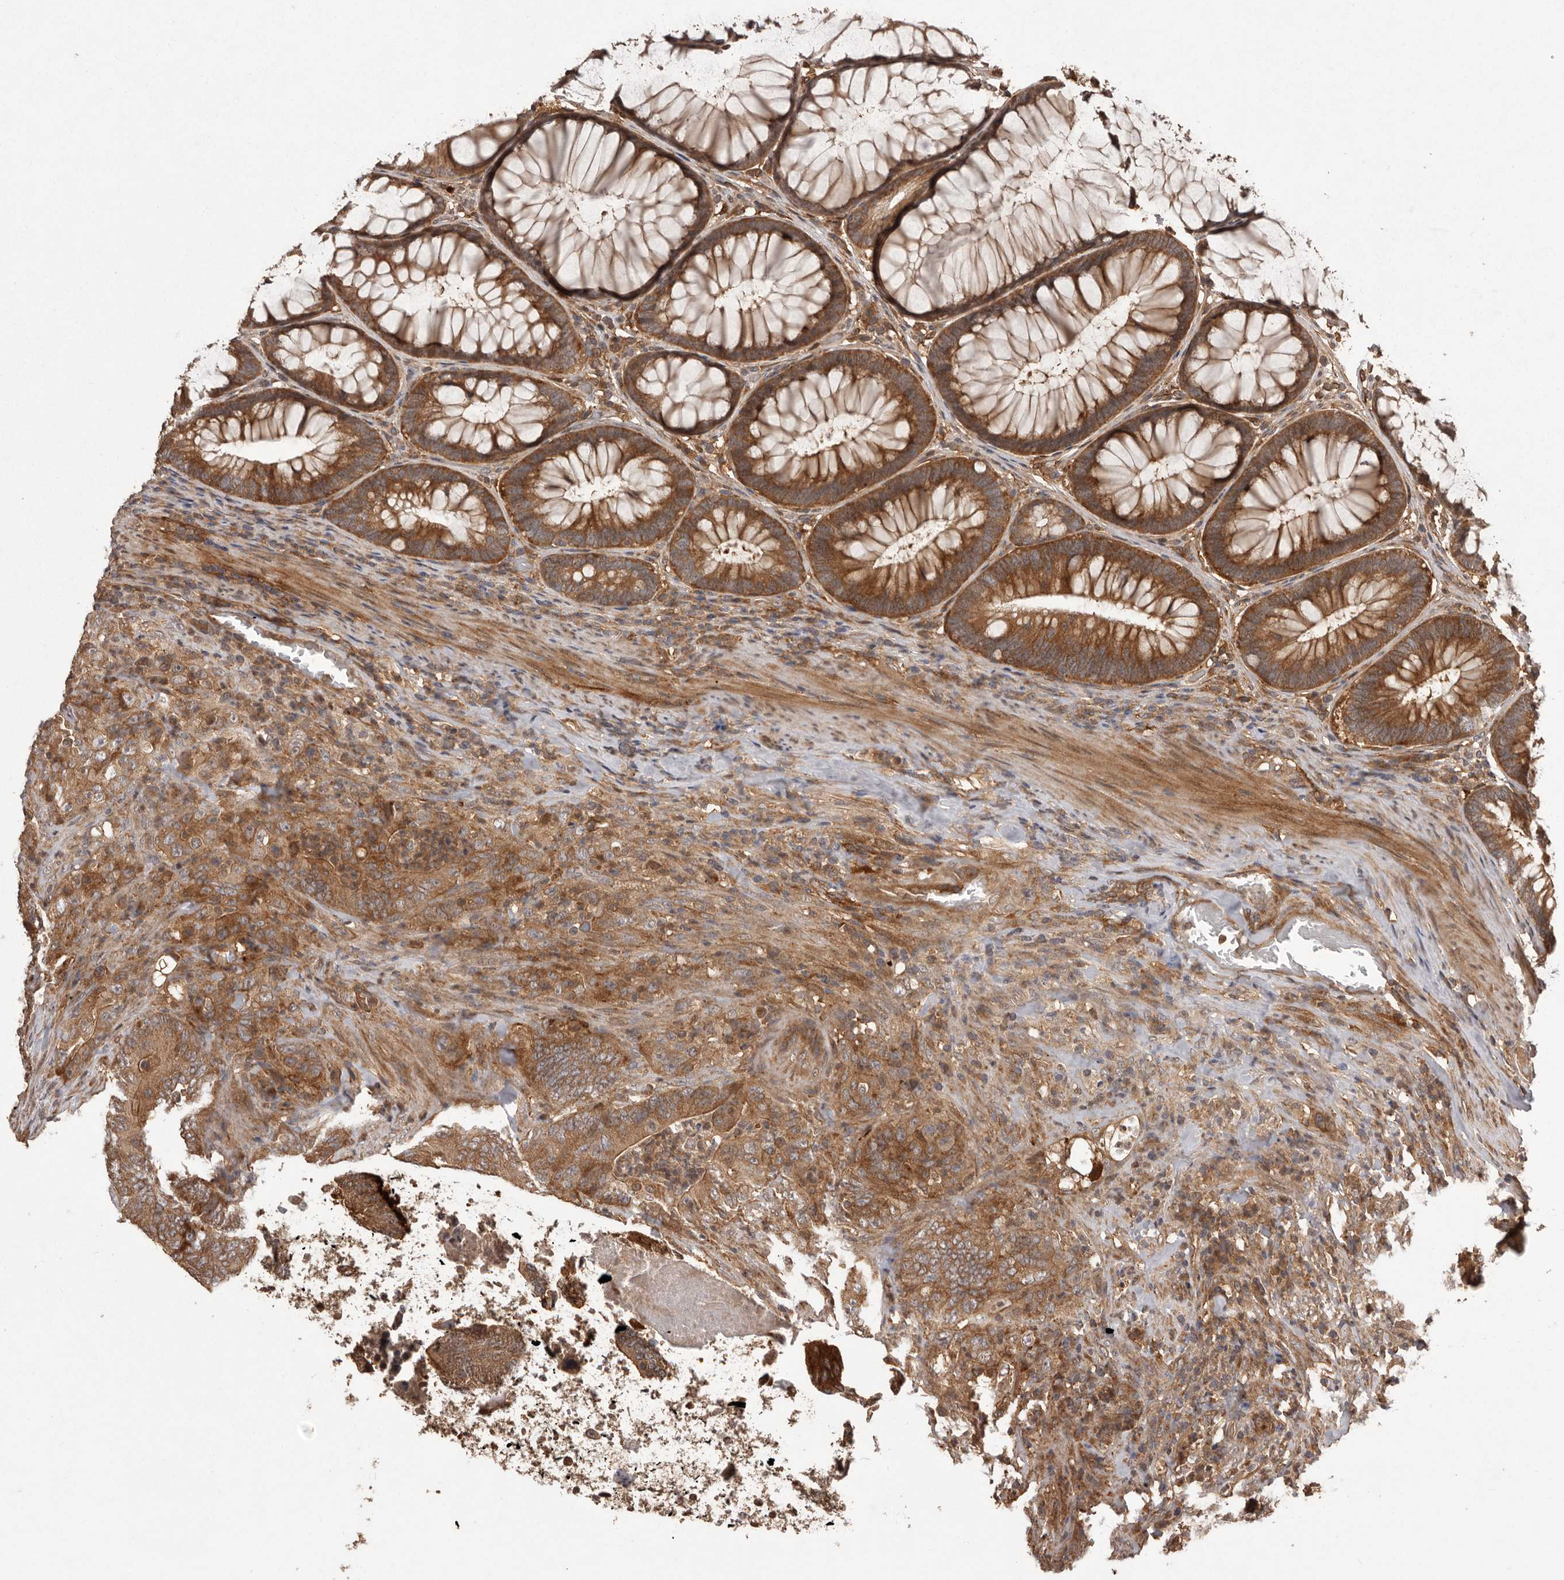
{"staining": {"intensity": "strong", "quantity": ">75%", "location": "cytoplasmic/membranous"}, "tissue": "colorectal cancer", "cell_type": "Tumor cells", "image_type": "cancer", "snomed": [{"axis": "morphology", "description": "Normal tissue, NOS"}, {"axis": "topography", "description": "Colon"}], "caption": "An image of colorectal cancer stained for a protein shows strong cytoplasmic/membranous brown staining in tumor cells. Immunohistochemistry (ihc) stains the protein in brown and the nuclei are stained blue.", "gene": "SLC22A3", "patient": {"sex": "female", "age": 82}}